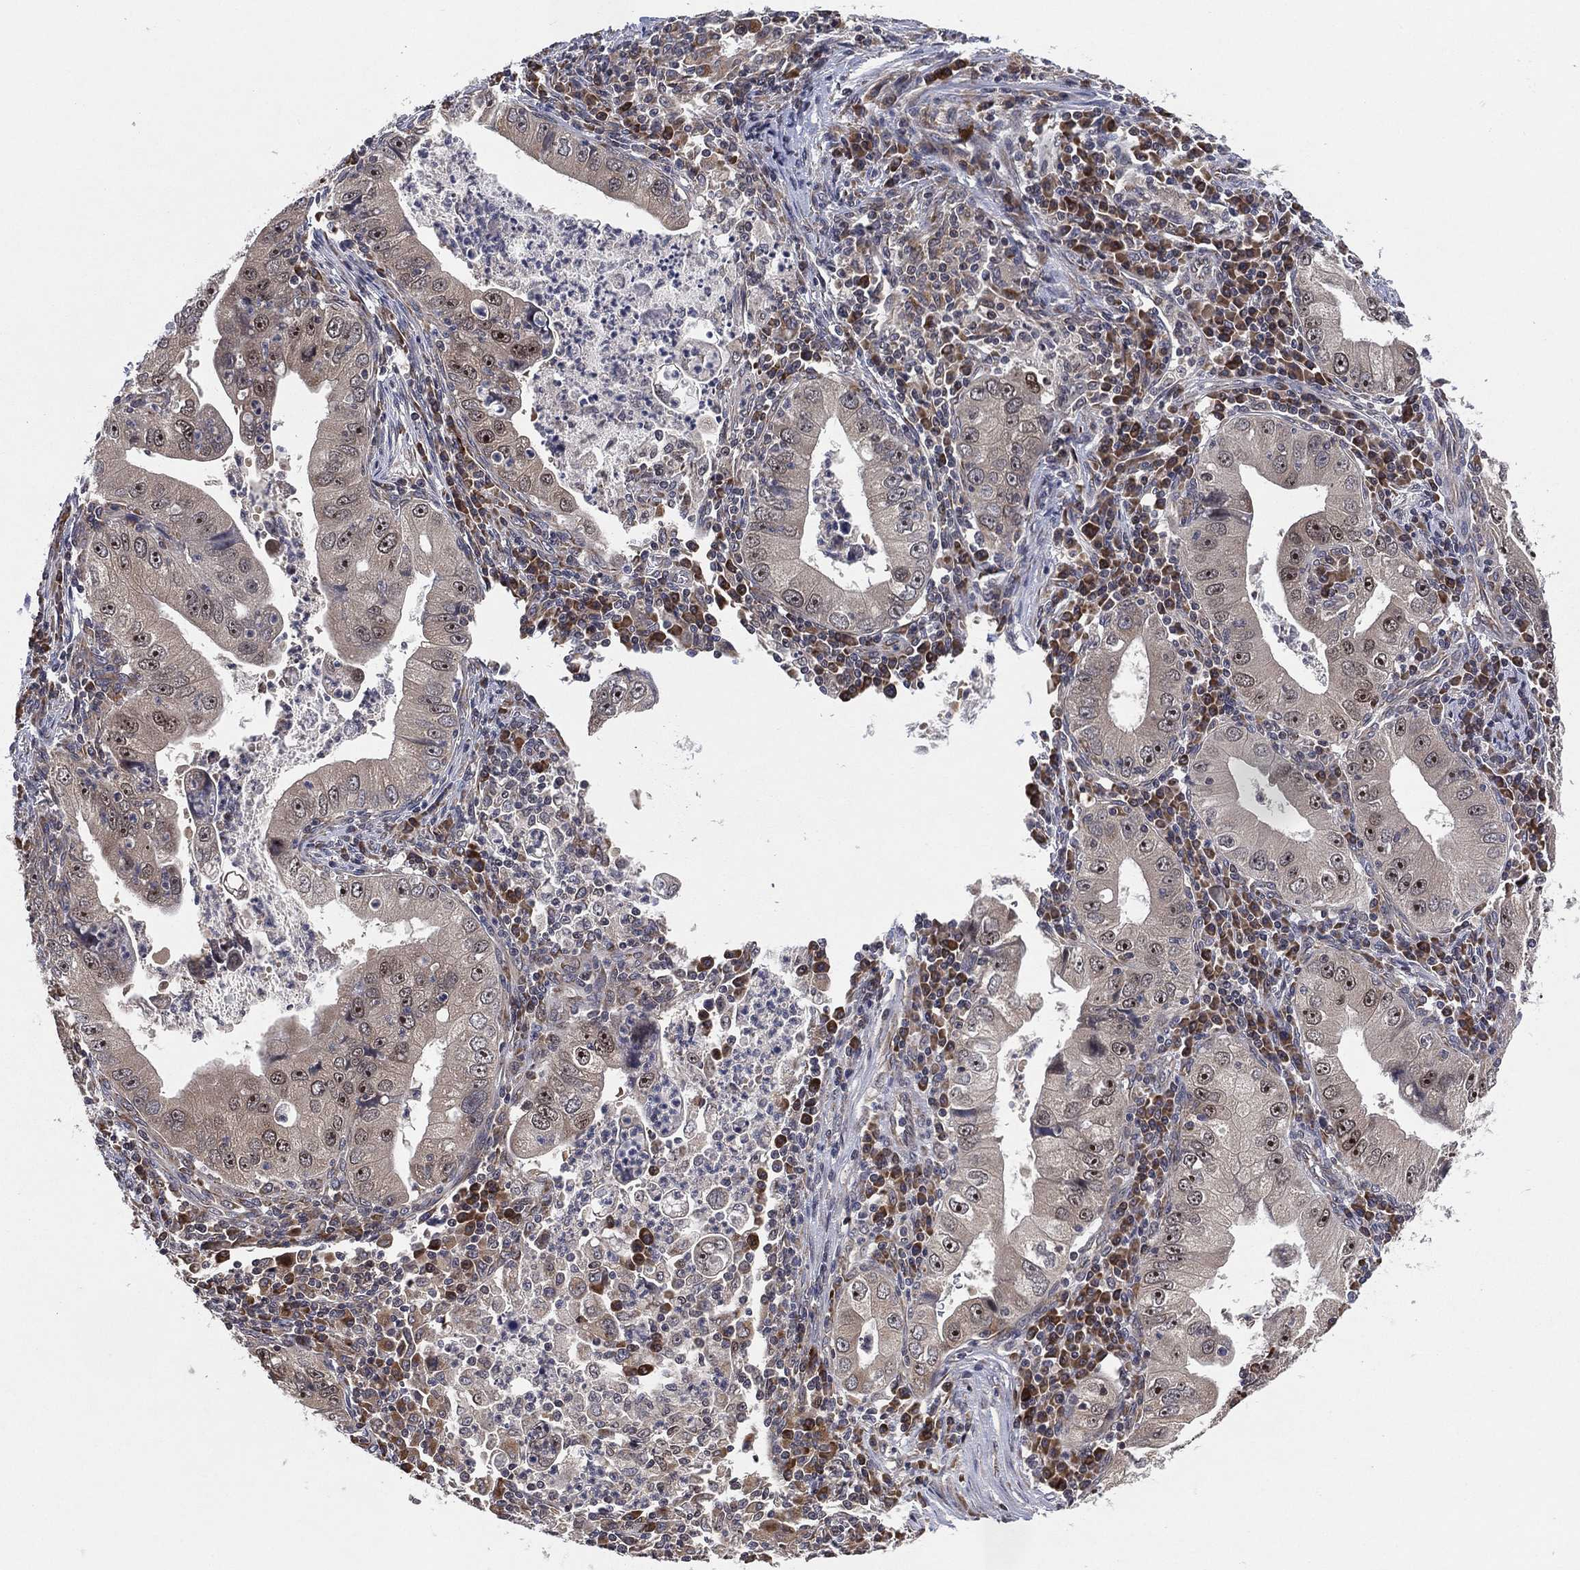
{"staining": {"intensity": "weak", "quantity": "<25%", "location": "cytoplasmic/membranous"}, "tissue": "stomach cancer", "cell_type": "Tumor cells", "image_type": "cancer", "snomed": [{"axis": "morphology", "description": "Adenocarcinoma, NOS"}, {"axis": "topography", "description": "Stomach"}], "caption": "Tumor cells show no significant protein staining in stomach cancer (adenocarcinoma). (Stains: DAB (3,3'-diaminobenzidine) immunohistochemistry with hematoxylin counter stain, Microscopy: brightfield microscopy at high magnification).", "gene": "FAM104A", "patient": {"sex": "male", "age": 76}}